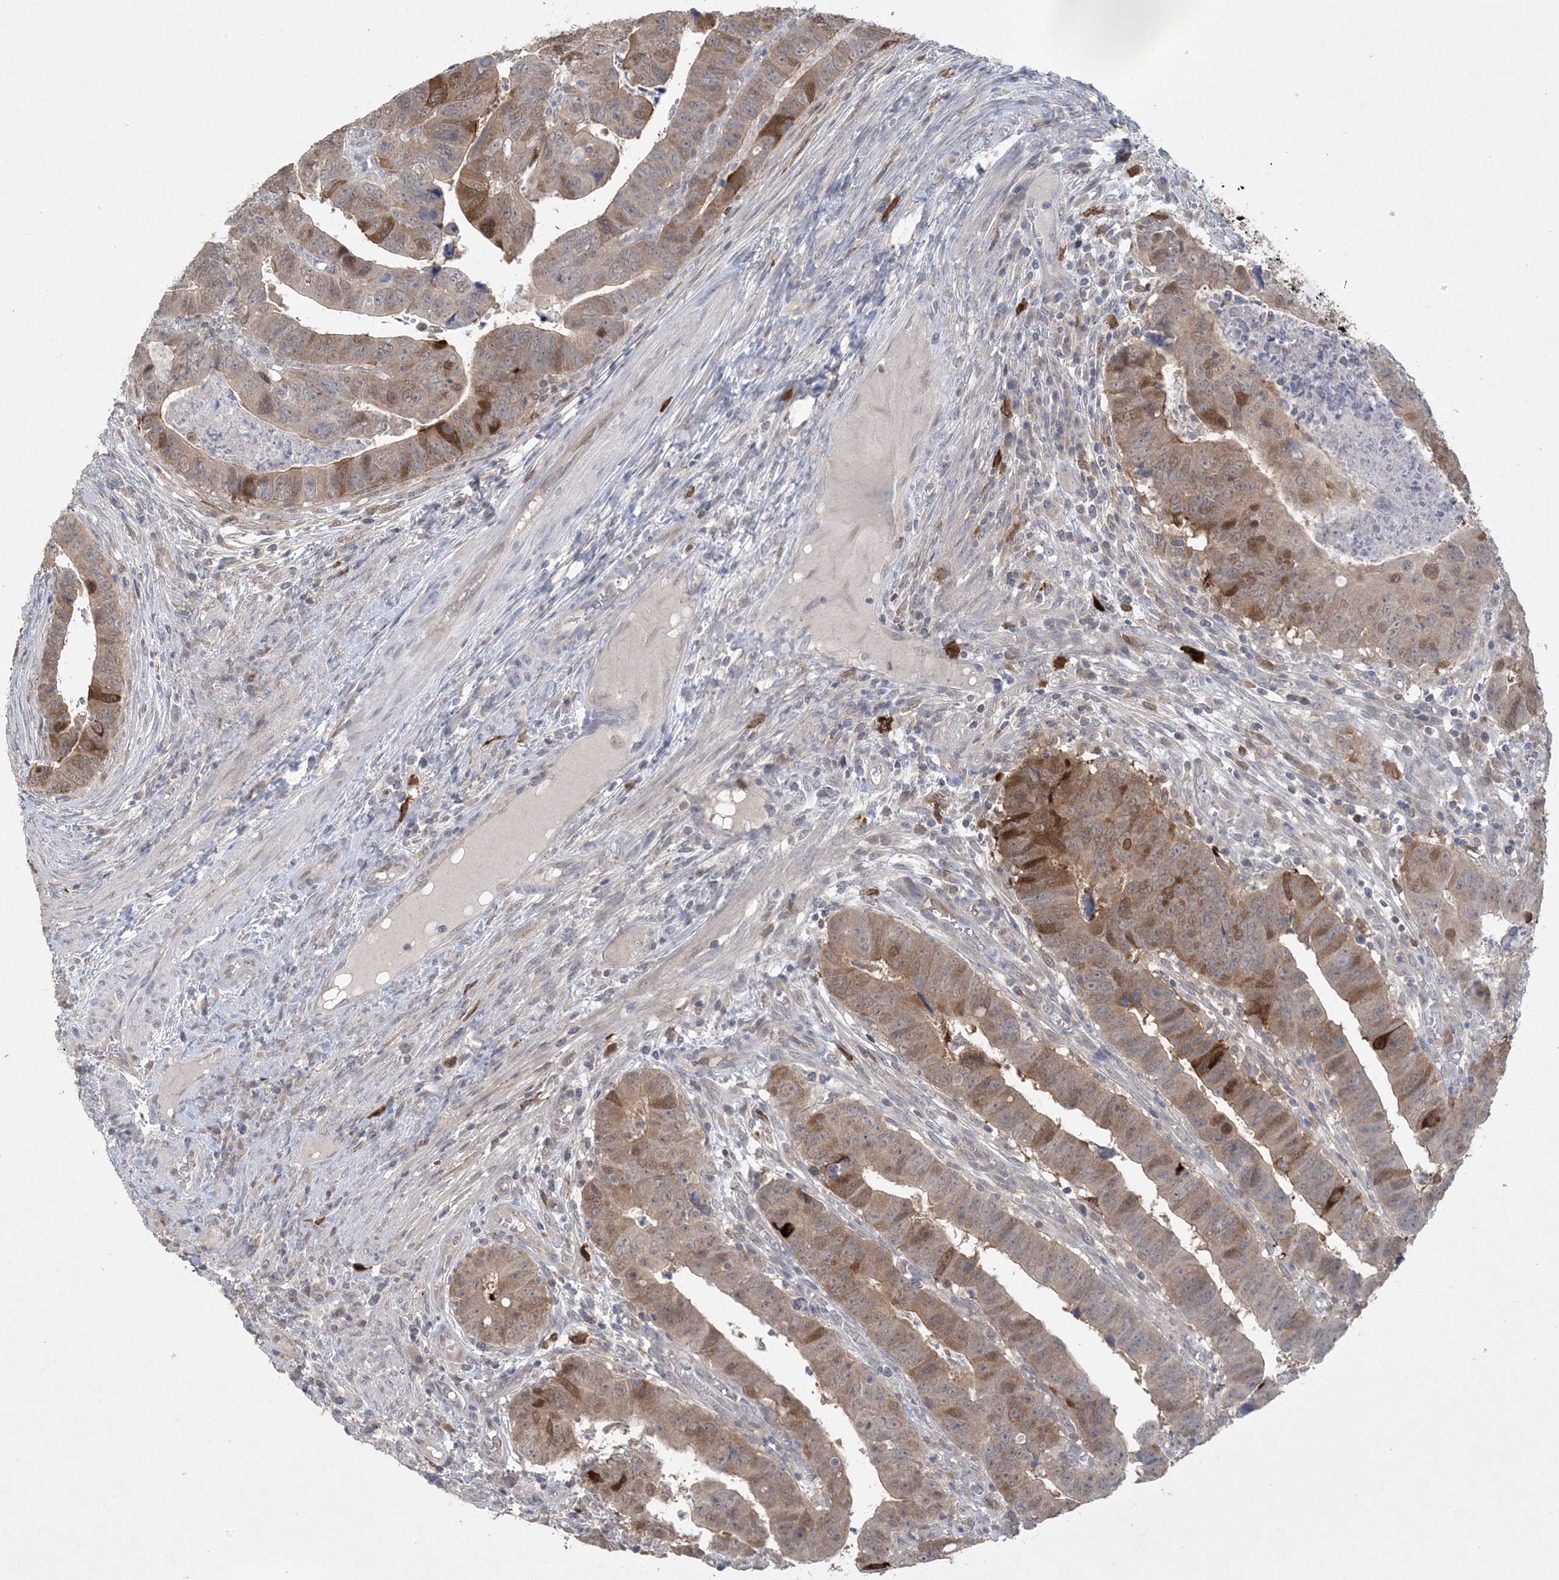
{"staining": {"intensity": "moderate", "quantity": "25%-75%", "location": "cytoplasmic/membranous,nuclear"}, "tissue": "colorectal cancer", "cell_type": "Tumor cells", "image_type": "cancer", "snomed": [{"axis": "morphology", "description": "Normal tissue, NOS"}, {"axis": "morphology", "description": "Adenocarcinoma, NOS"}, {"axis": "topography", "description": "Rectum"}], "caption": "Immunohistochemistry (IHC) (DAB (3,3'-diaminobenzidine)) staining of colorectal cancer reveals moderate cytoplasmic/membranous and nuclear protein positivity in about 25%-75% of tumor cells.", "gene": "HMGCS1", "patient": {"sex": "female", "age": 65}}